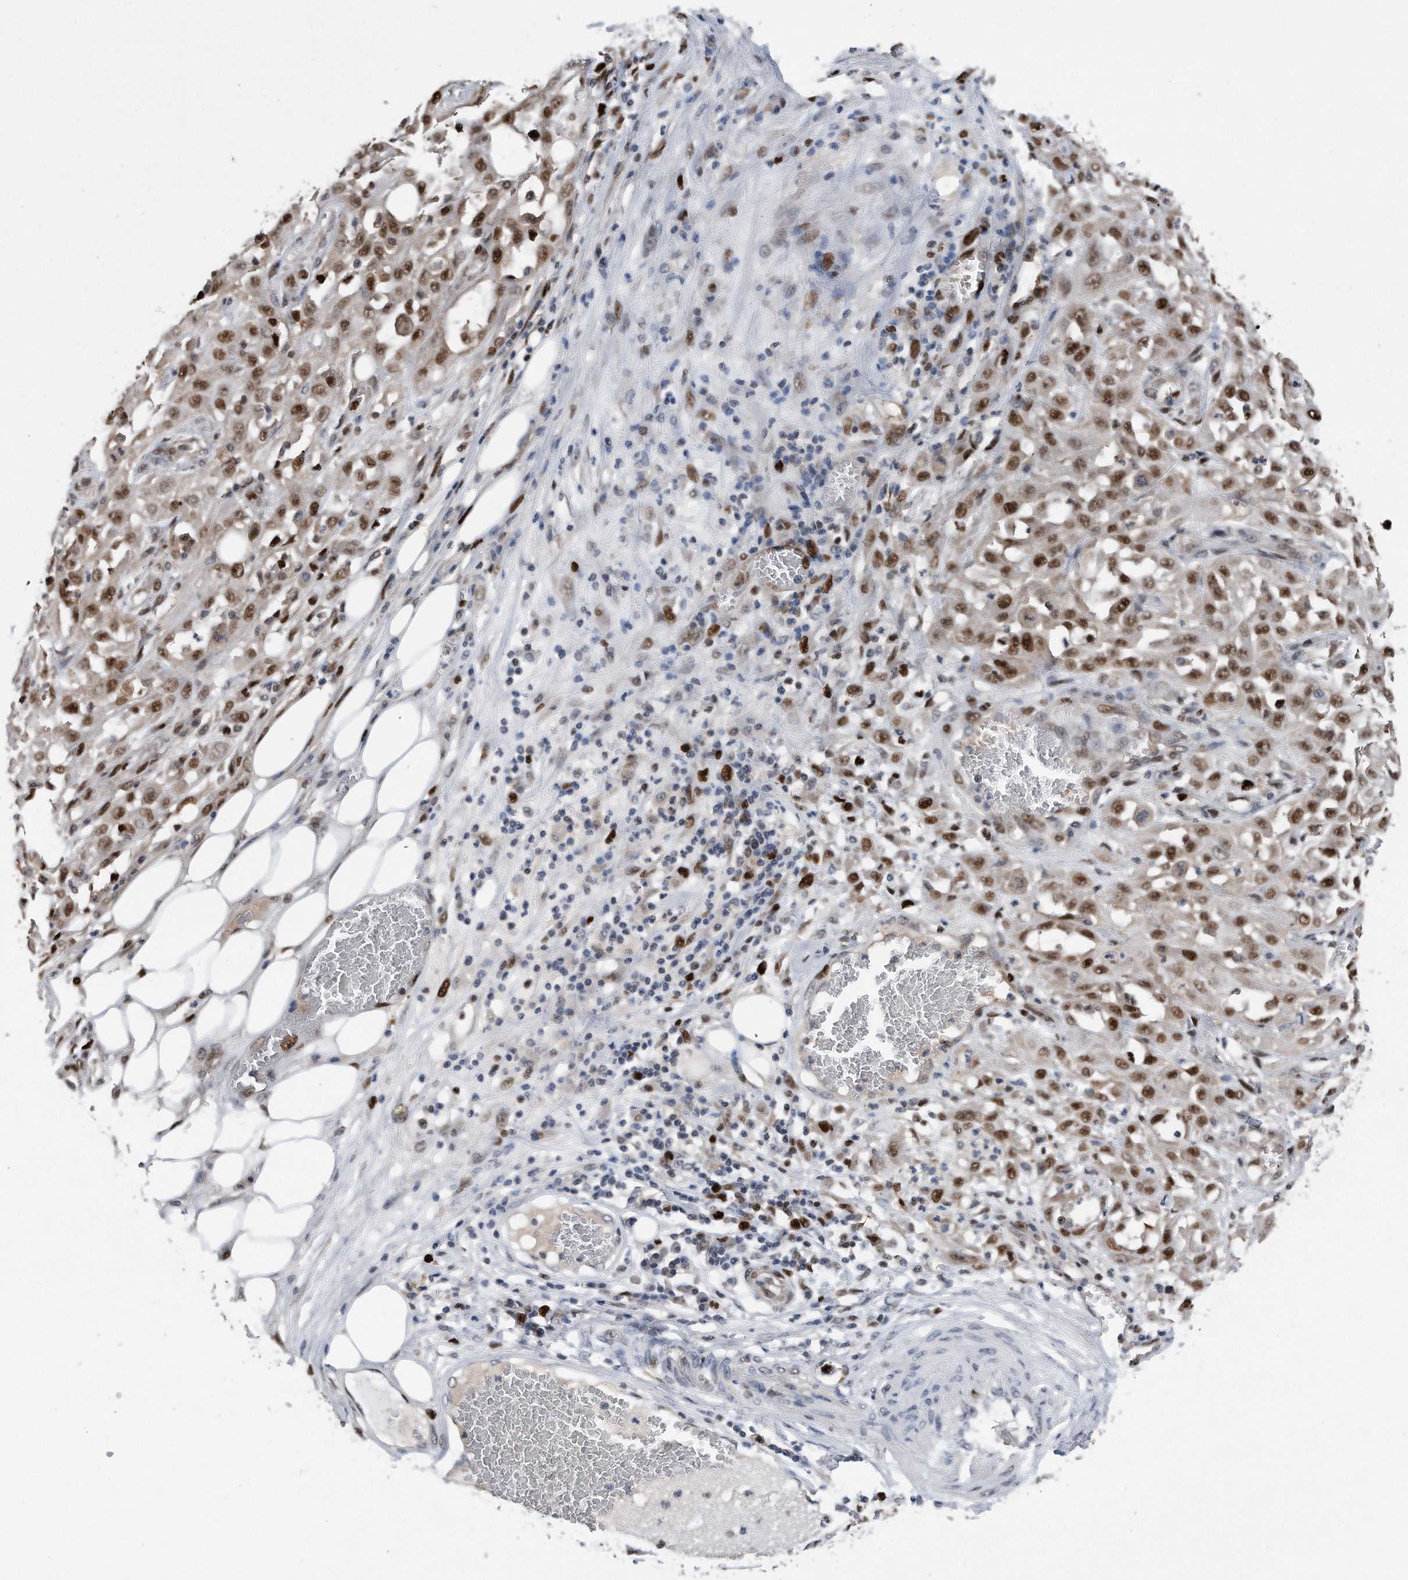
{"staining": {"intensity": "strong", "quantity": ">75%", "location": "nuclear"}, "tissue": "skin cancer", "cell_type": "Tumor cells", "image_type": "cancer", "snomed": [{"axis": "morphology", "description": "Squamous cell carcinoma, NOS"}, {"axis": "morphology", "description": "Squamous cell carcinoma, metastatic, NOS"}, {"axis": "topography", "description": "Skin"}, {"axis": "topography", "description": "Lymph node"}], "caption": "This micrograph shows IHC staining of skin cancer (squamous cell carcinoma), with high strong nuclear expression in approximately >75% of tumor cells.", "gene": "PCNA", "patient": {"sex": "male", "age": 75}}